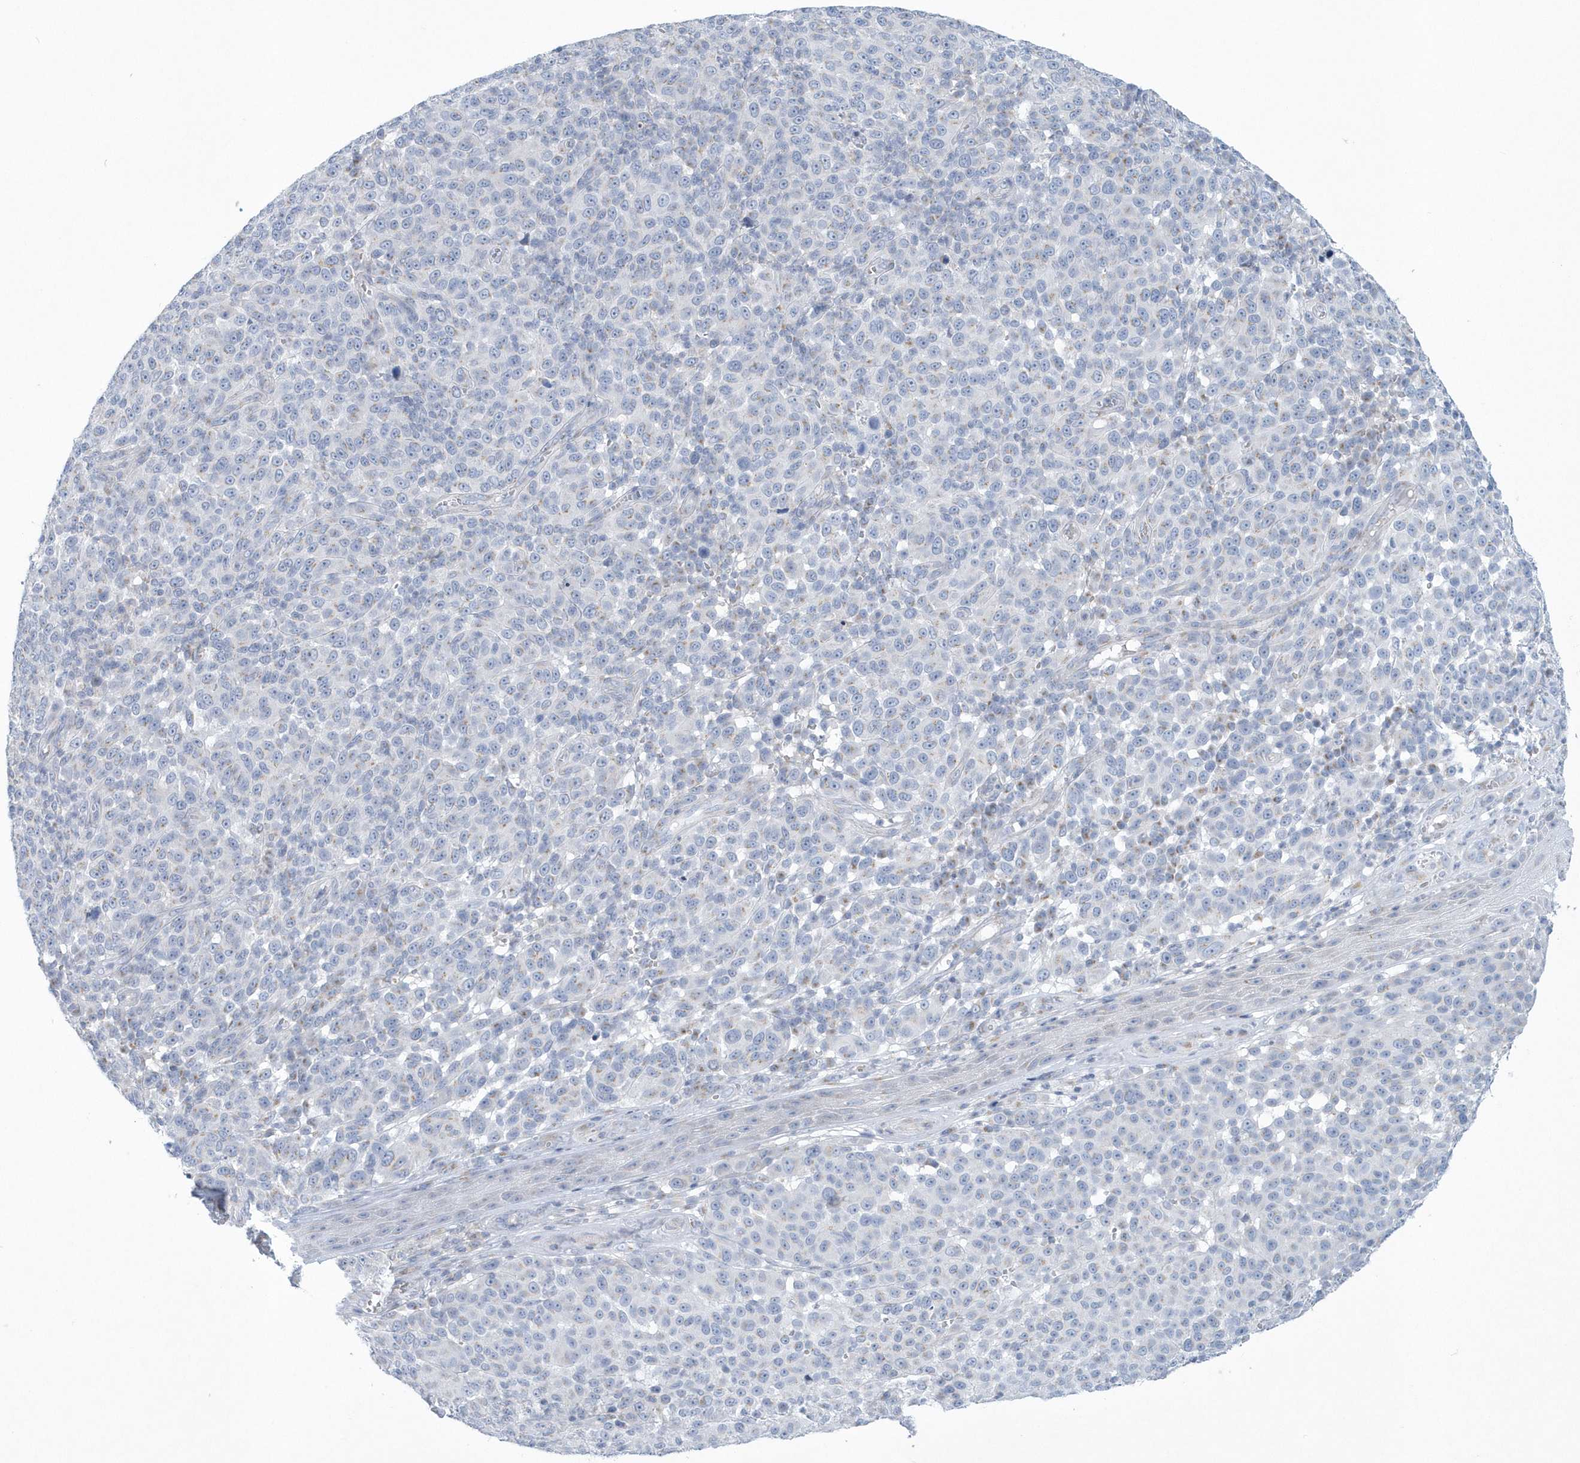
{"staining": {"intensity": "negative", "quantity": "none", "location": "none"}, "tissue": "melanoma", "cell_type": "Tumor cells", "image_type": "cancer", "snomed": [{"axis": "morphology", "description": "Malignant melanoma, NOS"}, {"axis": "topography", "description": "Skin"}], "caption": "DAB (3,3'-diaminobenzidine) immunohistochemical staining of melanoma exhibits no significant positivity in tumor cells.", "gene": "SPATA18", "patient": {"sex": "male", "age": 49}}